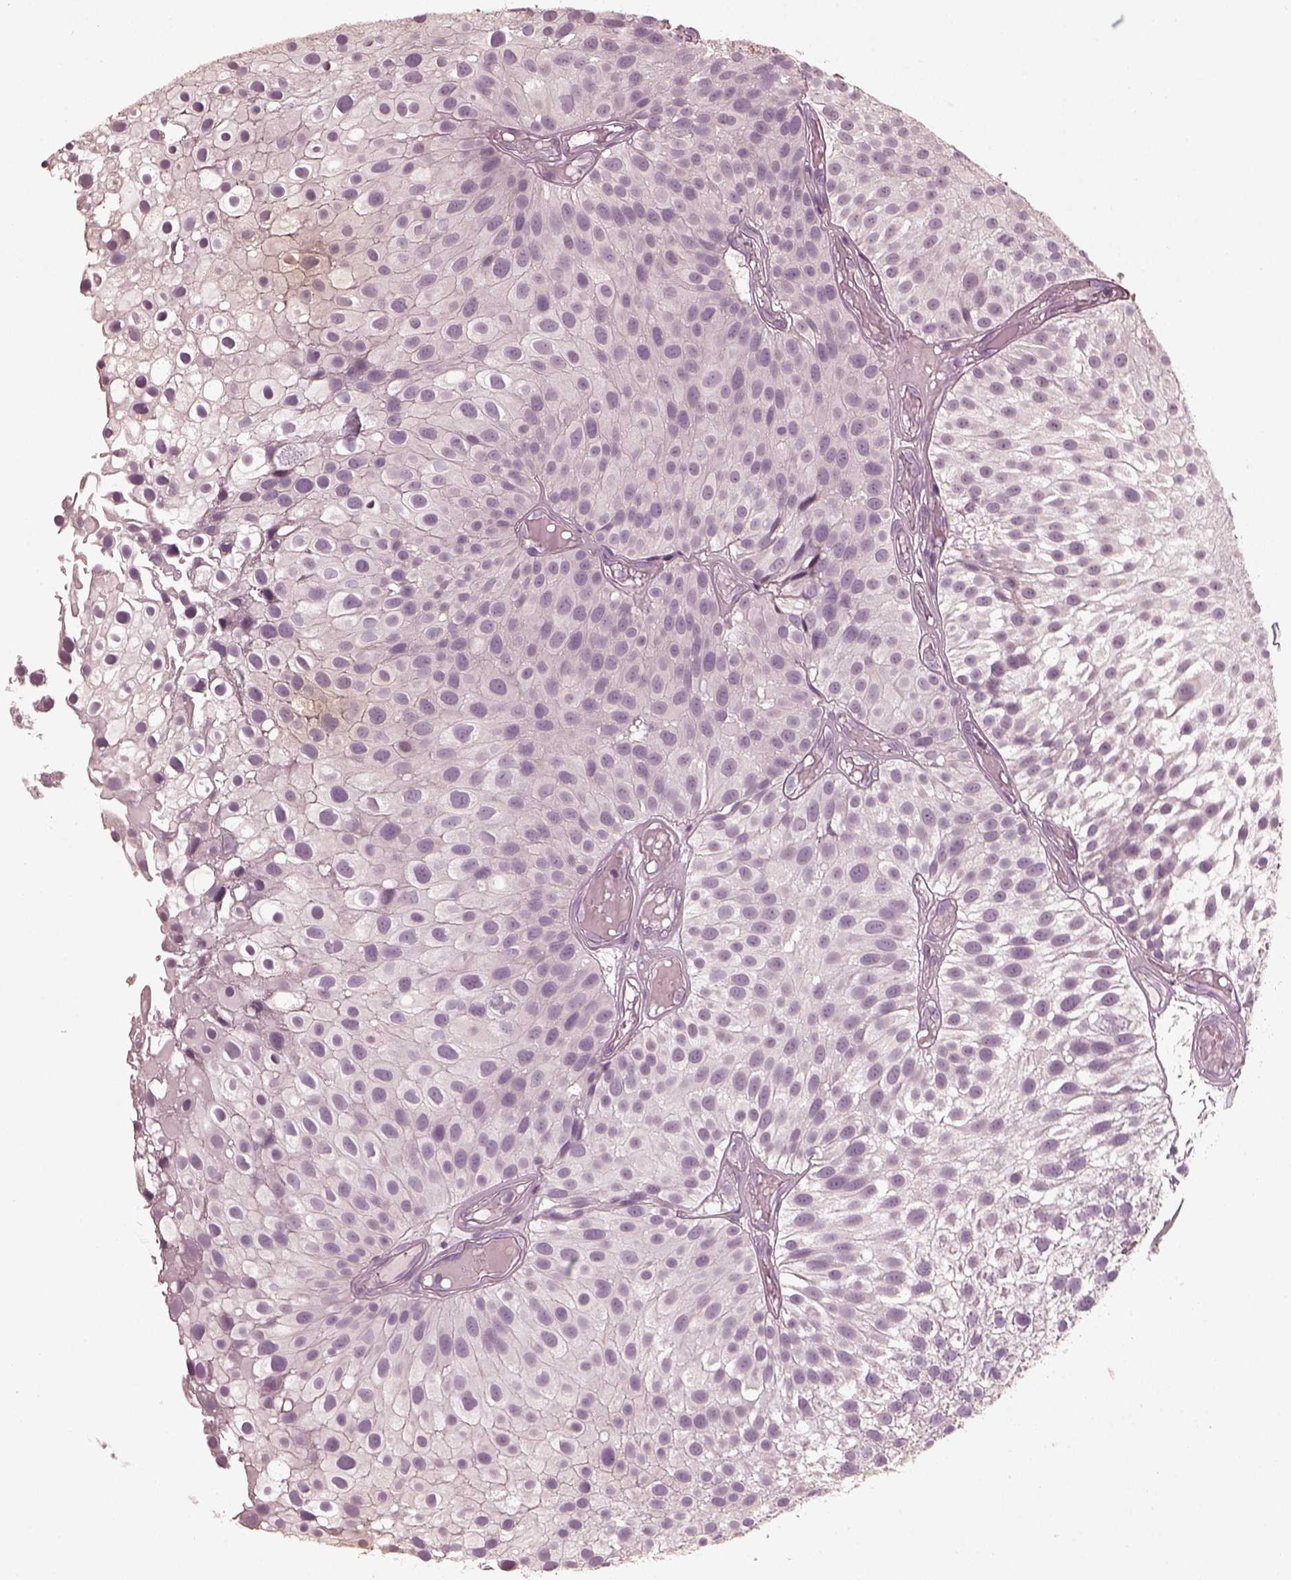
{"staining": {"intensity": "negative", "quantity": "none", "location": "none"}, "tissue": "urothelial cancer", "cell_type": "Tumor cells", "image_type": "cancer", "snomed": [{"axis": "morphology", "description": "Urothelial carcinoma, Low grade"}, {"axis": "topography", "description": "Urinary bladder"}], "caption": "This is an immunohistochemistry histopathology image of urothelial cancer. There is no staining in tumor cells.", "gene": "OPTC", "patient": {"sex": "male", "age": 79}}